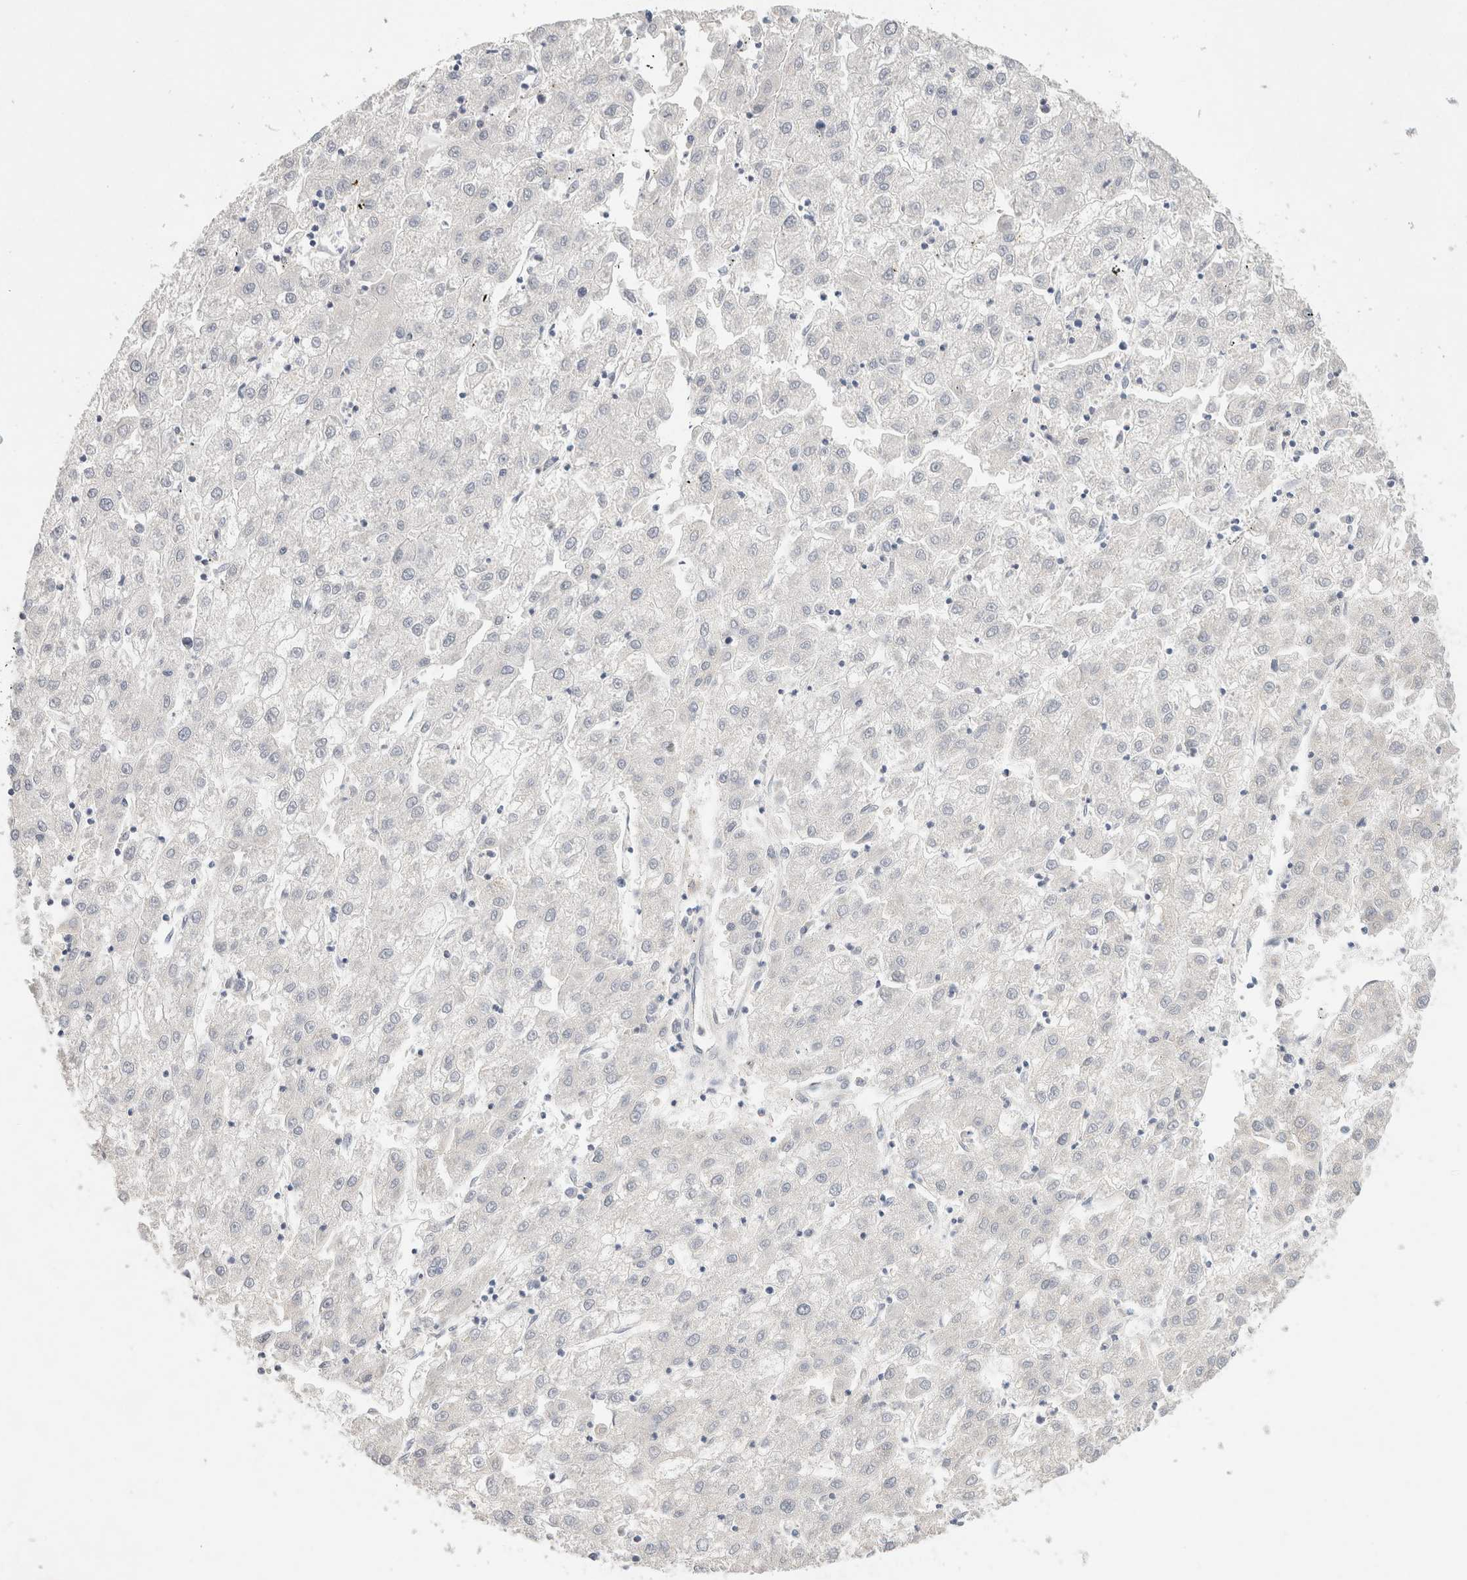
{"staining": {"intensity": "negative", "quantity": "none", "location": "none"}, "tissue": "liver cancer", "cell_type": "Tumor cells", "image_type": "cancer", "snomed": [{"axis": "morphology", "description": "Carcinoma, Hepatocellular, NOS"}, {"axis": "topography", "description": "Liver"}], "caption": "This image is of hepatocellular carcinoma (liver) stained with immunohistochemistry to label a protein in brown with the nuclei are counter-stained blue. There is no positivity in tumor cells. (Brightfield microscopy of DAB immunohistochemistry at high magnification).", "gene": "MPP2", "patient": {"sex": "male", "age": 72}}